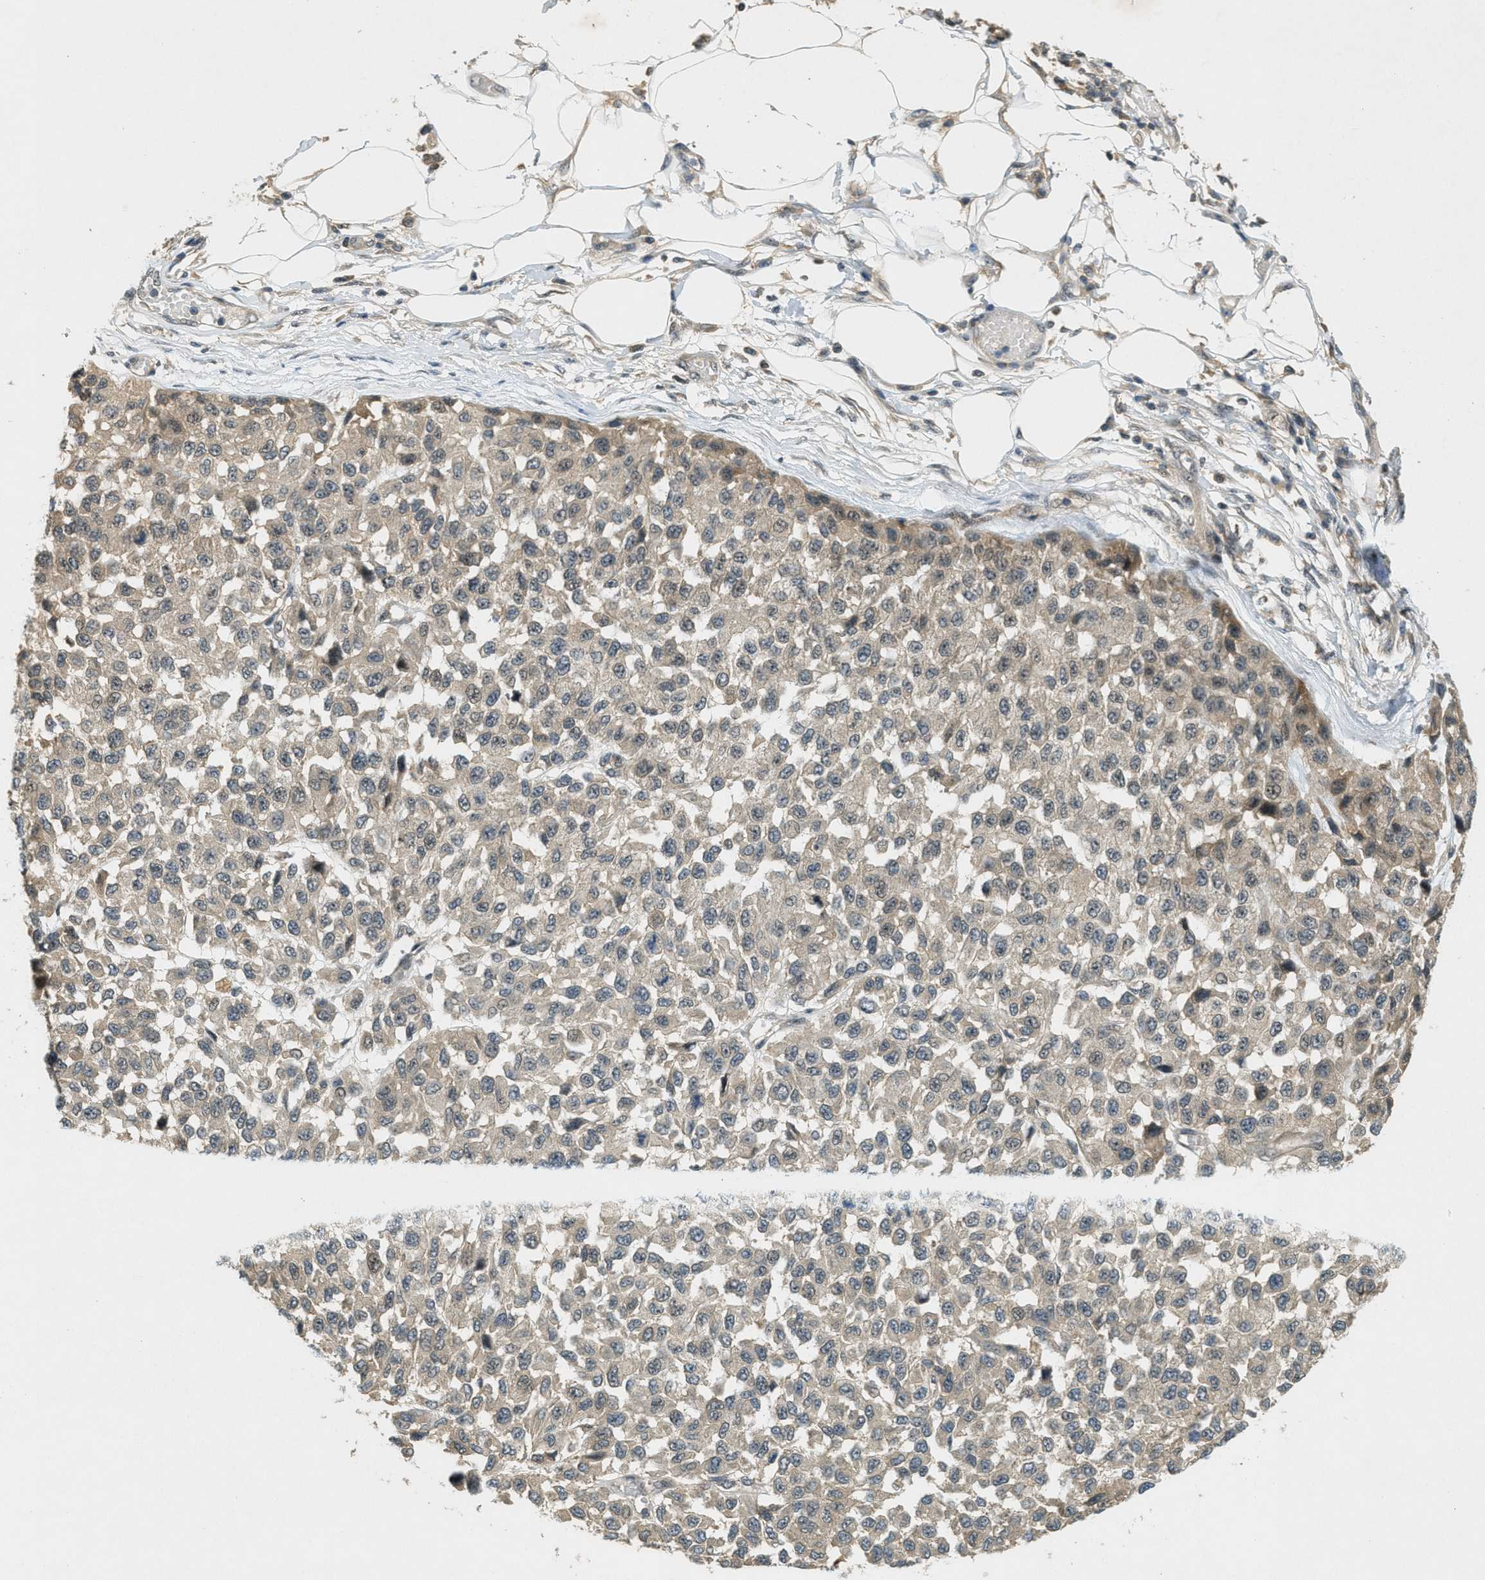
{"staining": {"intensity": "weak", "quantity": ">75%", "location": "cytoplasmic/membranous"}, "tissue": "melanoma", "cell_type": "Tumor cells", "image_type": "cancer", "snomed": [{"axis": "morphology", "description": "Normal tissue, NOS"}, {"axis": "morphology", "description": "Malignant melanoma, NOS"}, {"axis": "topography", "description": "Skin"}], "caption": "The immunohistochemical stain labels weak cytoplasmic/membranous staining in tumor cells of malignant melanoma tissue.", "gene": "STK11", "patient": {"sex": "male", "age": 62}}